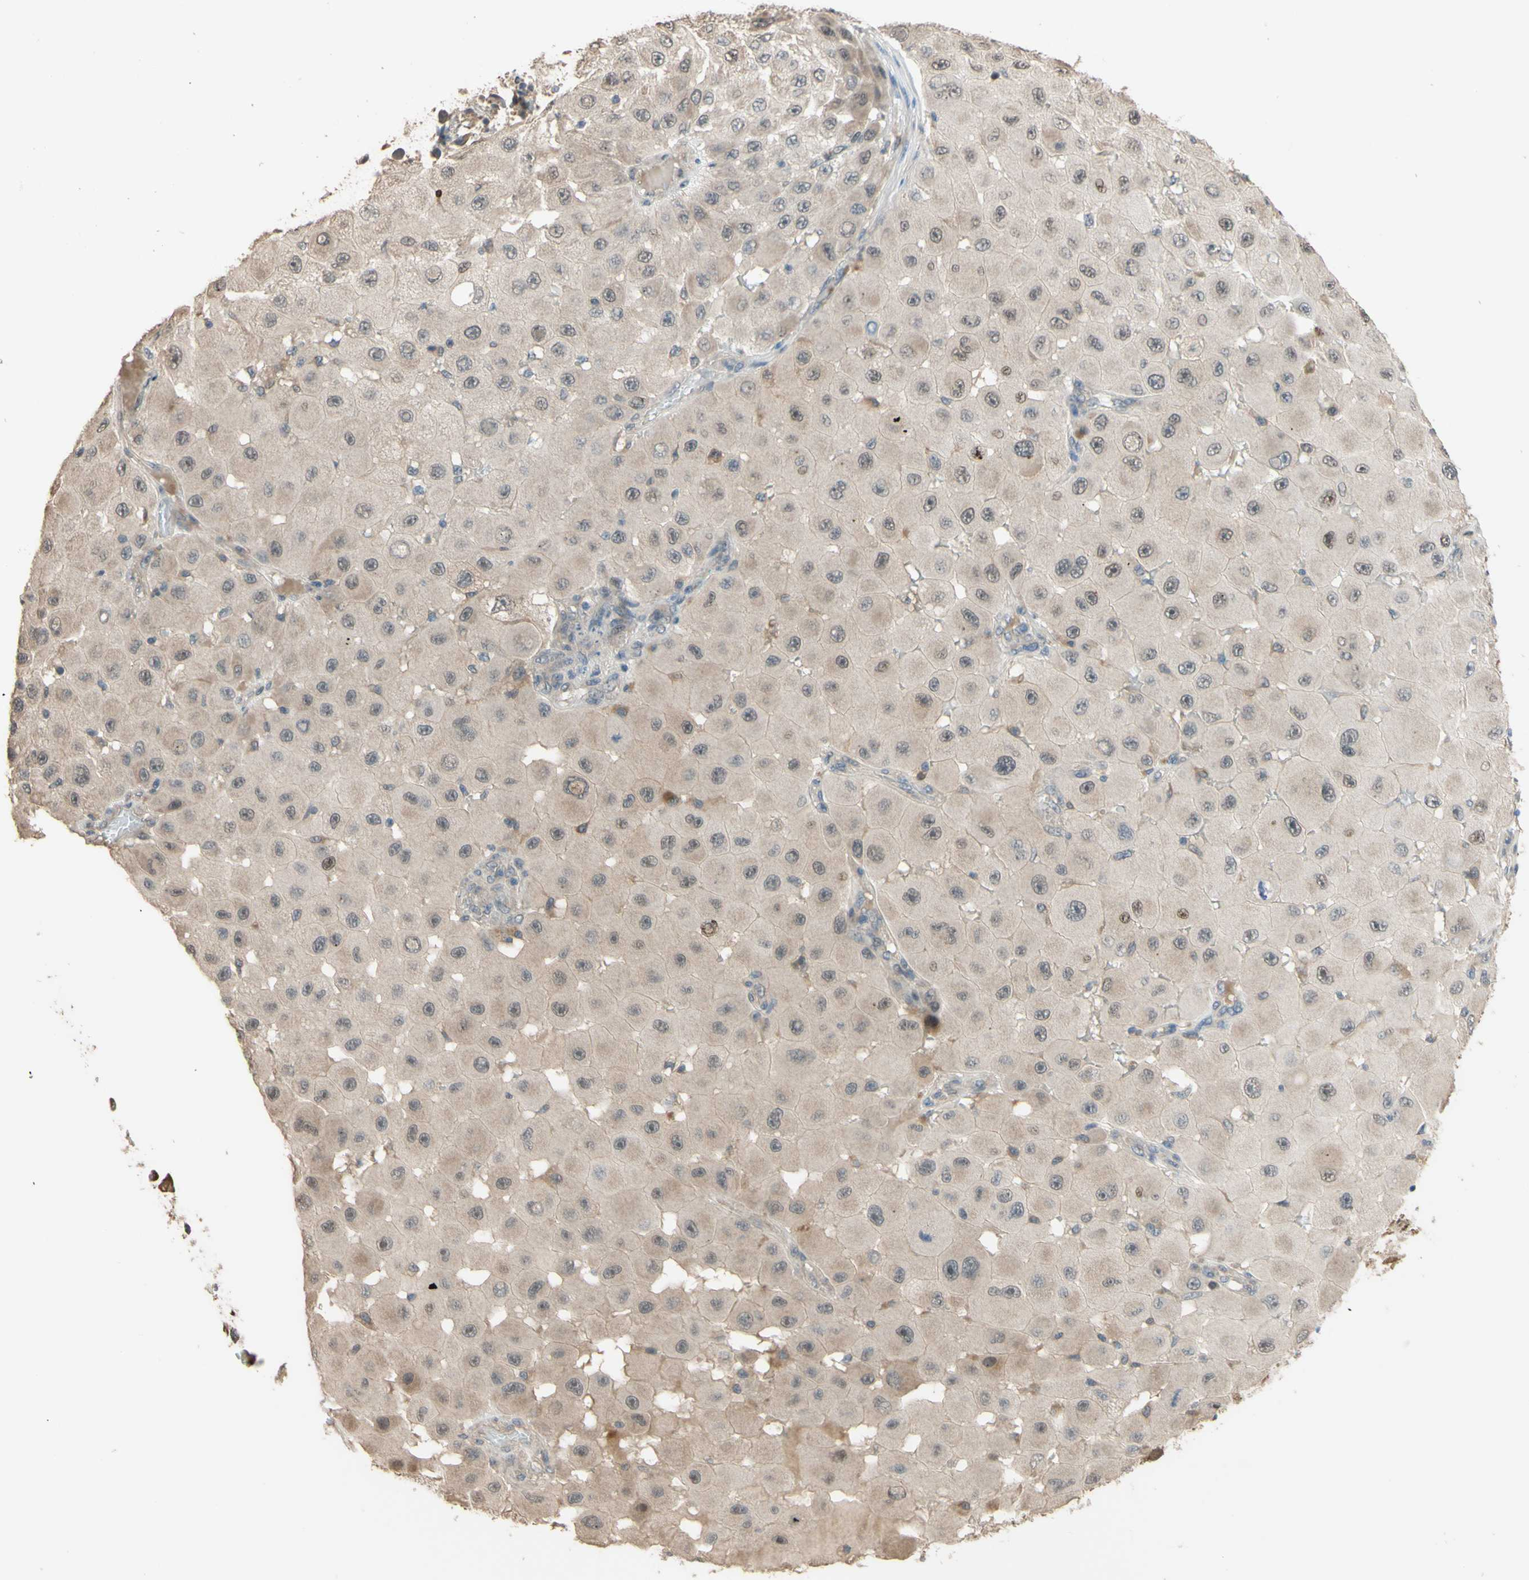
{"staining": {"intensity": "weak", "quantity": "25%-75%", "location": "cytoplasmic/membranous,nuclear"}, "tissue": "melanoma", "cell_type": "Tumor cells", "image_type": "cancer", "snomed": [{"axis": "morphology", "description": "Malignant melanoma, NOS"}, {"axis": "topography", "description": "Skin"}], "caption": "Melanoma tissue reveals weak cytoplasmic/membranous and nuclear staining in about 25%-75% of tumor cells", "gene": "SMIM19", "patient": {"sex": "female", "age": 81}}